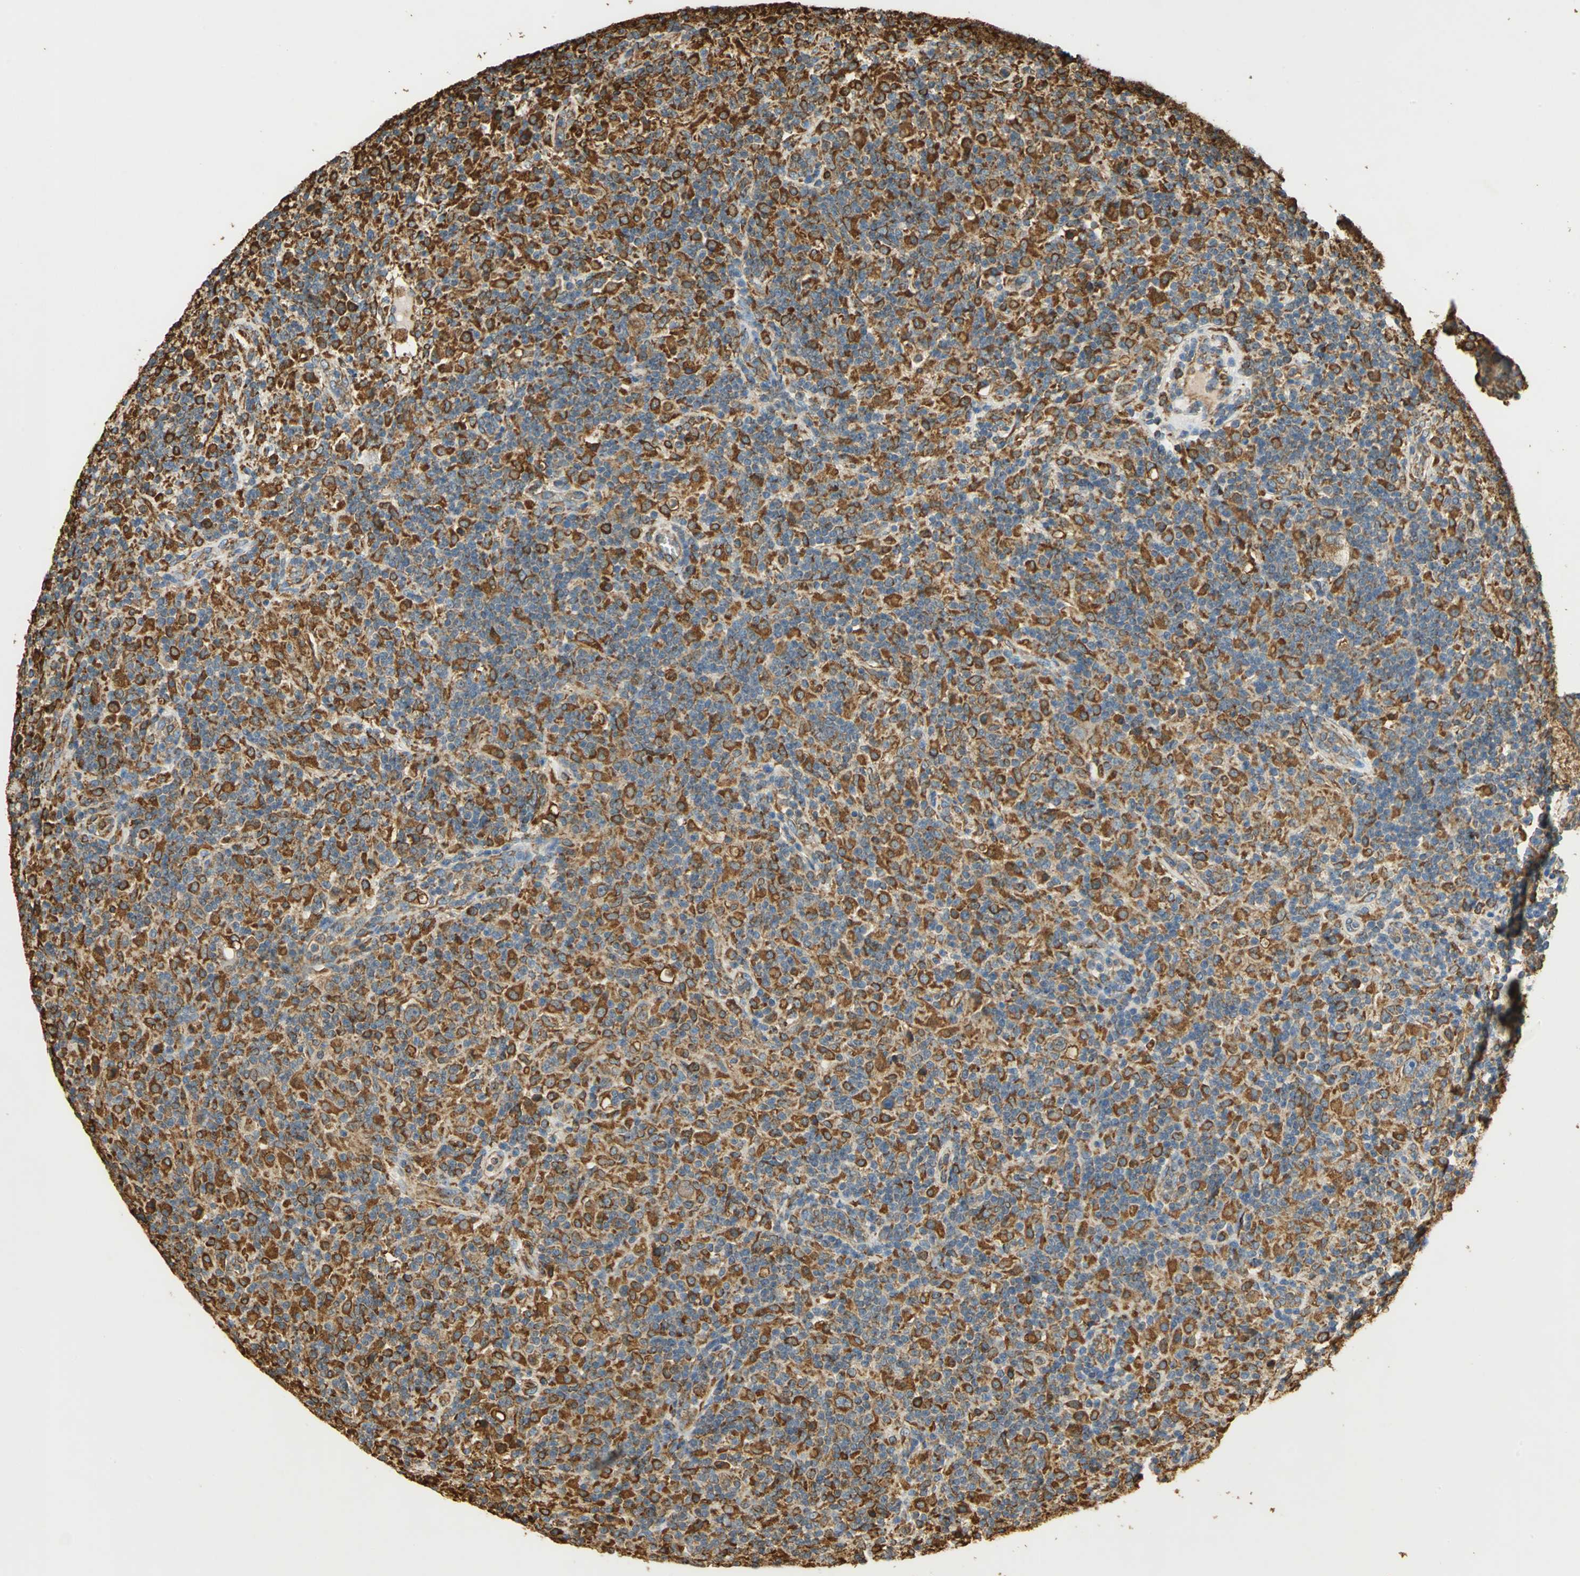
{"staining": {"intensity": "strong", "quantity": "25%-75%", "location": "cytoplasmic/membranous"}, "tissue": "lymphoma", "cell_type": "Tumor cells", "image_type": "cancer", "snomed": [{"axis": "morphology", "description": "Hodgkin's disease, NOS"}, {"axis": "topography", "description": "Lymph node"}], "caption": "Immunohistochemical staining of human Hodgkin's disease reveals high levels of strong cytoplasmic/membranous protein positivity in about 25%-75% of tumor cells.", "gene": "HSP90B1", "patient": {"sex": "male", "age": 70}}